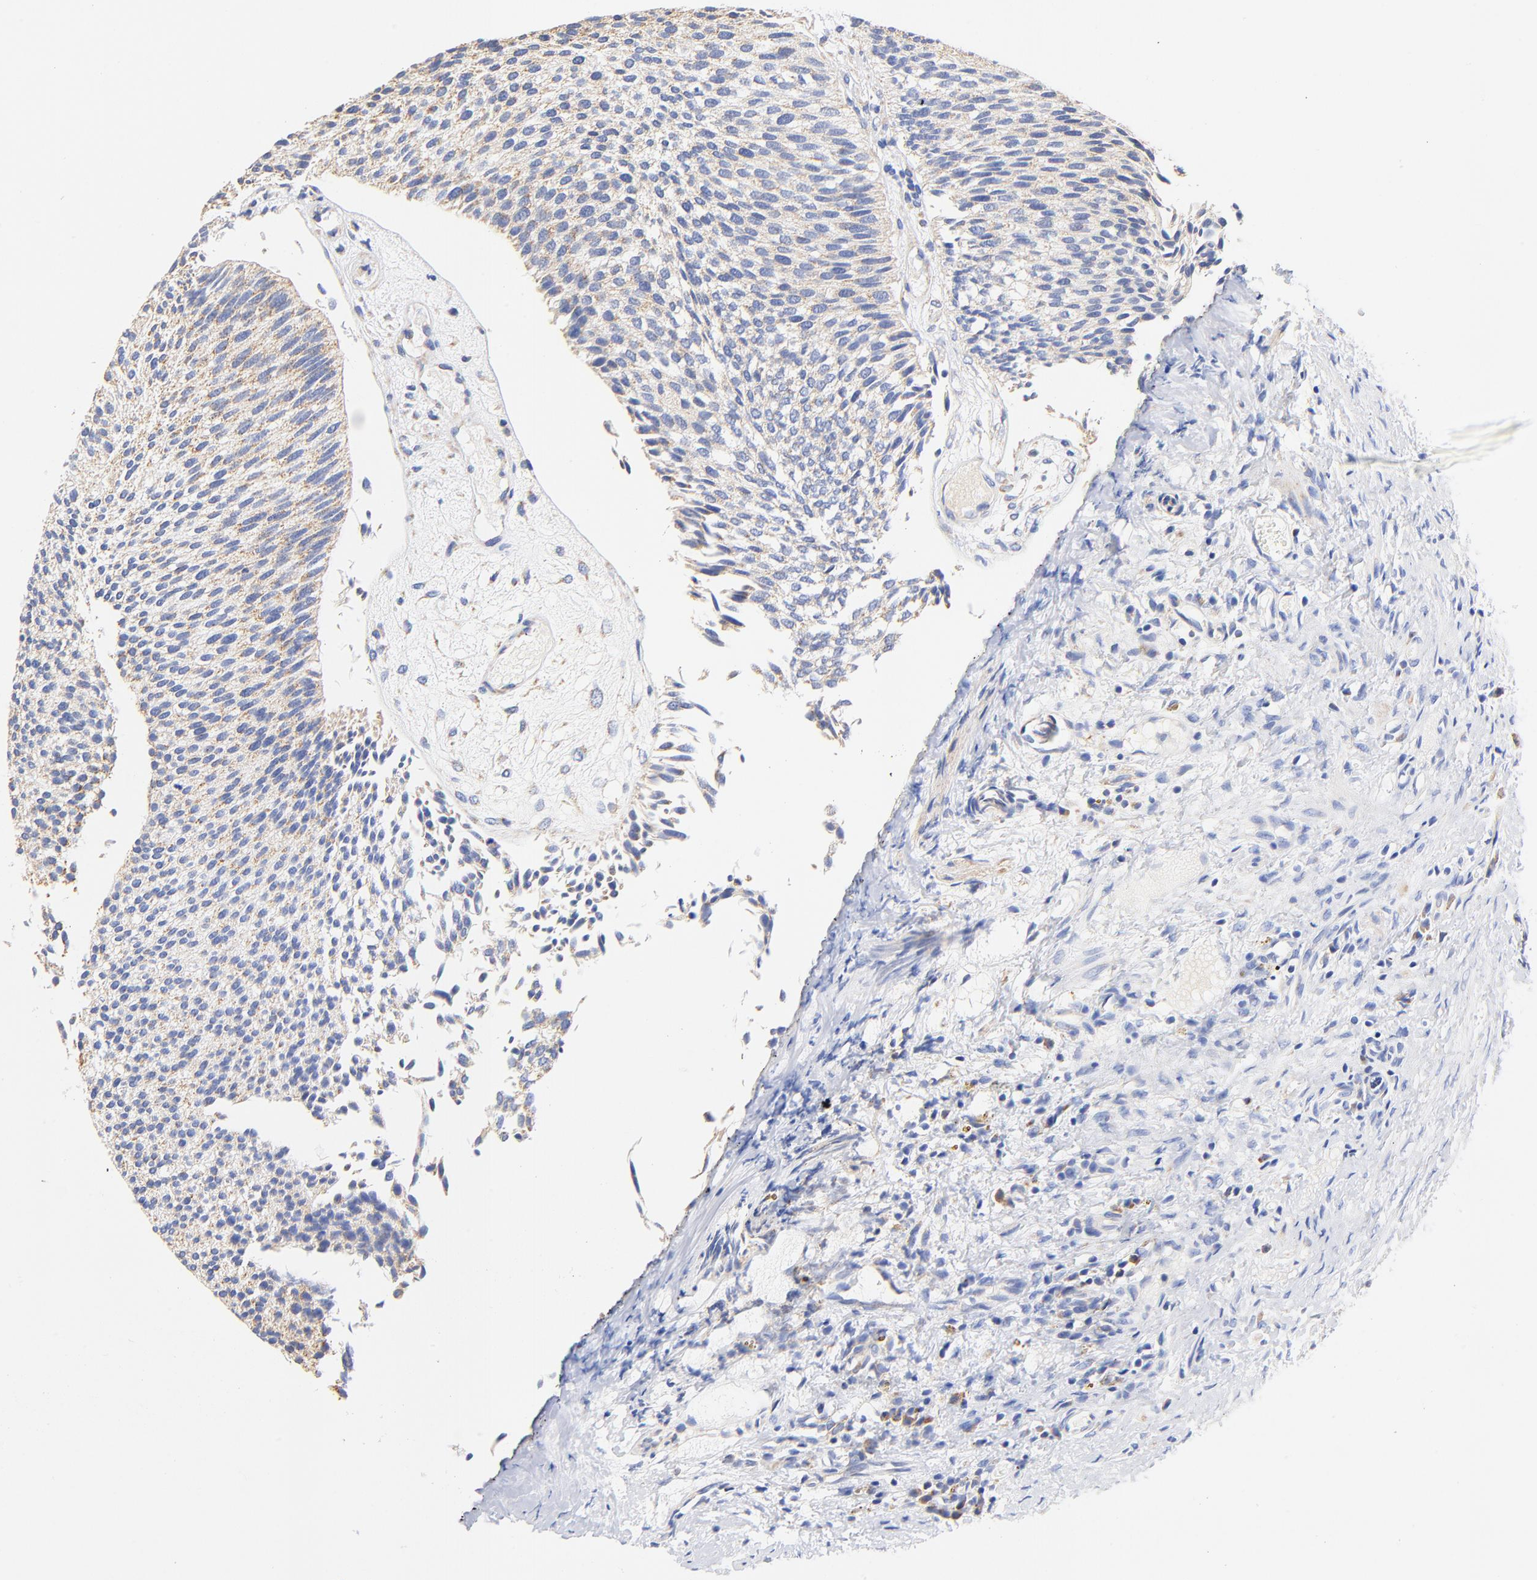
{"staining": {"intensity": "weak", "quantity": "25%-75%", "location": "cytoplasmic/membranous"}, "tissue": "urothelial cancer", "cell_type": "Tumor cells", "image_type": "cancer", "snomed": [{"axis": "morphology", "description": "Urothelial carcinoma, Low grade"}, {"axis": "topography", "description": "Urinary bladder"}], "caption": "Immunohistochemical staining of human urothelial cancer displays low levels of weak cytoplasmic/membranous positivity in approximately 25%-75% of tumor cells. (brown staining indicates protein expression, while blue staining denotes nuclei).", "gene": "ATP5F1D", "patient": {"sex": "male", "age": 84}}